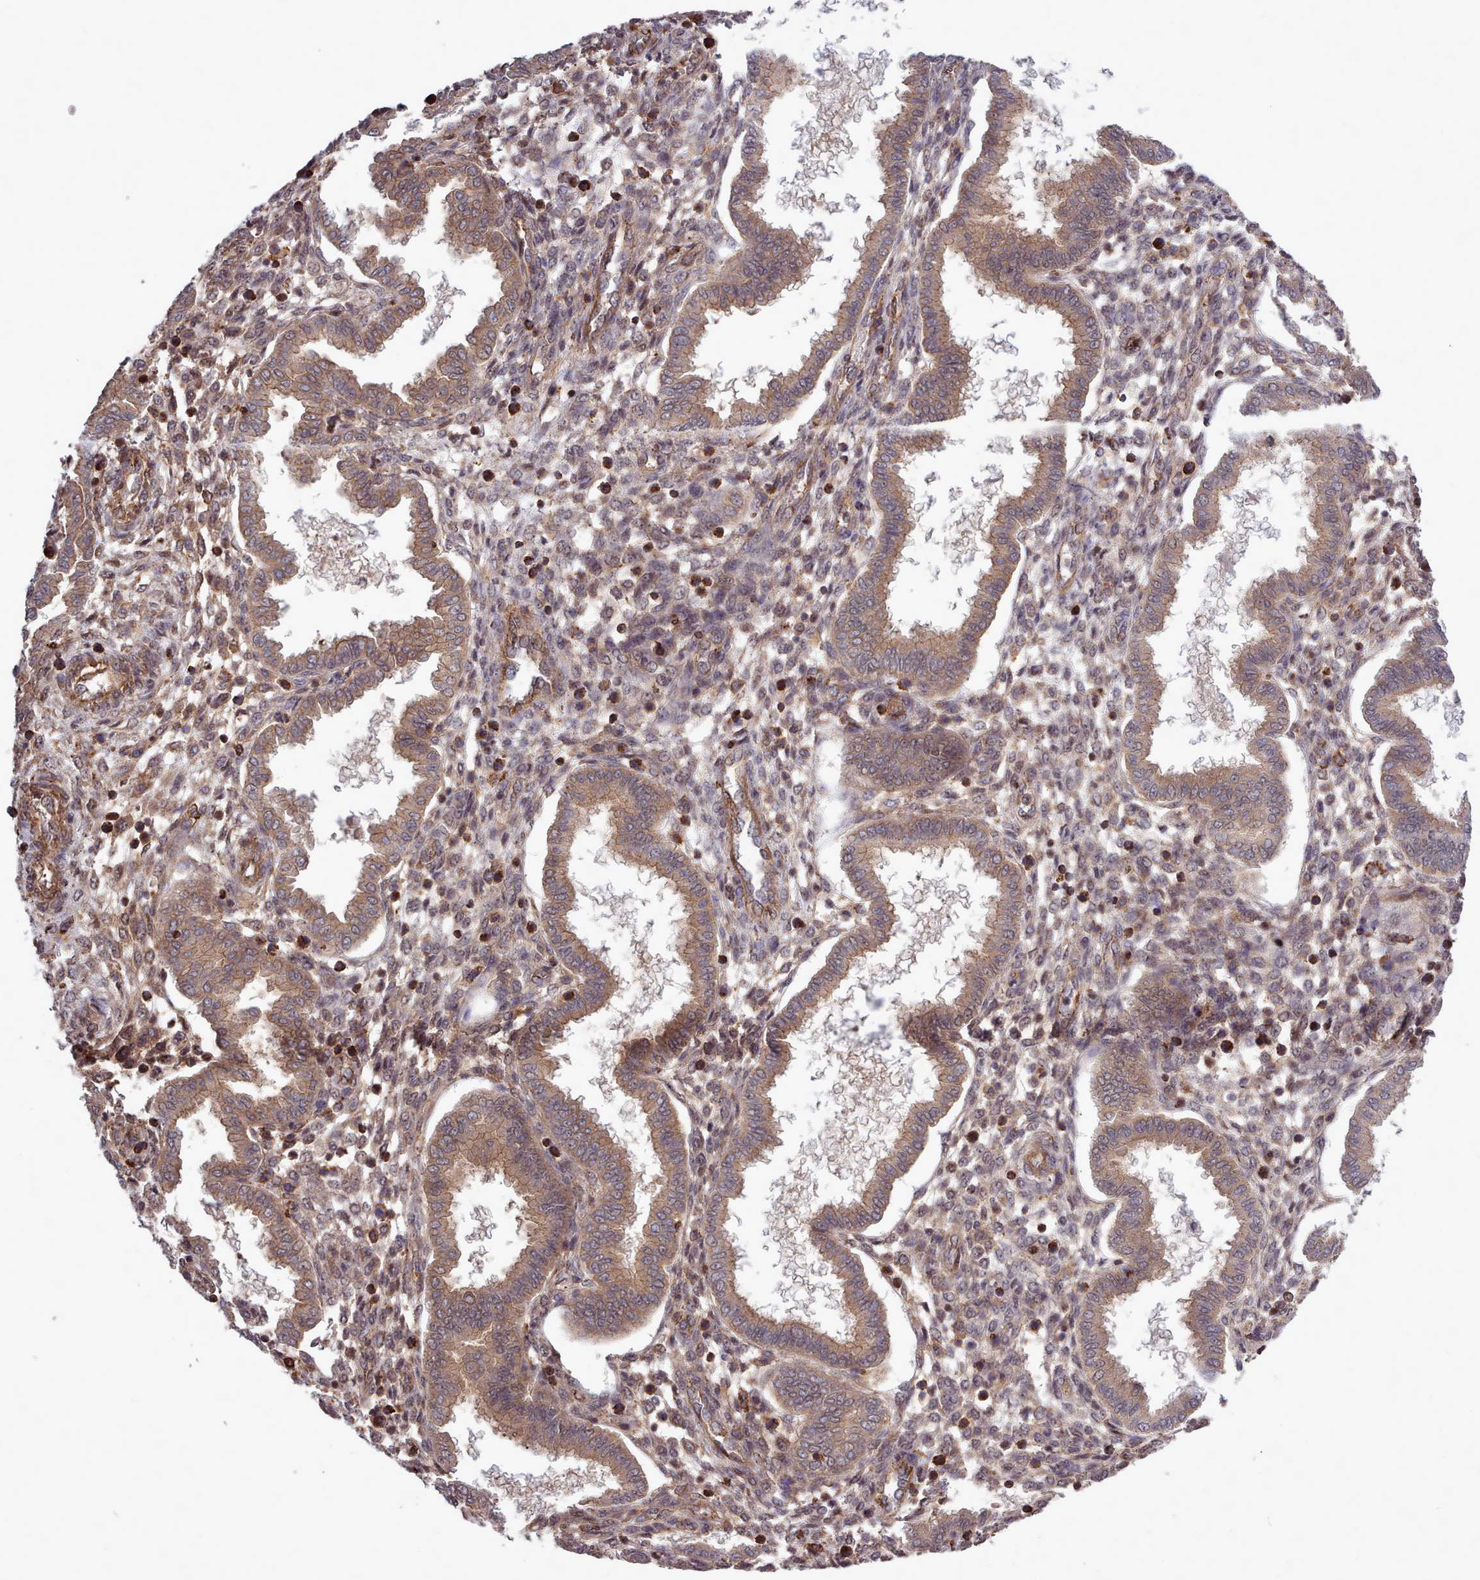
{"staining": {"intensity": "weak", "quantity": ">75%", "location": "cytoplasmic/membranous"}, "tissue": "endometrium", "cell_type": "Cells in endometrial stroma", "image_type": "normal", "snomed": [{"axis": "morphology", "description": "Normal tissue, NOS"}, {"axis": "topography", "description": "Endometrium"}], "caption": "High-power microscopy captured an immunohistochemistry (IHC) photomicrograph of benign endometrium, revealing weak cytoplasmic/membranous staining in about >75% of cells in endometrial stroma. The staining is performed using DAB brown chromogen to label protein expression. The nuclei are counter-stained blue using hematoxylin.", "gene": "STUB1", "patient": {"sex": "female", "age": 24}}